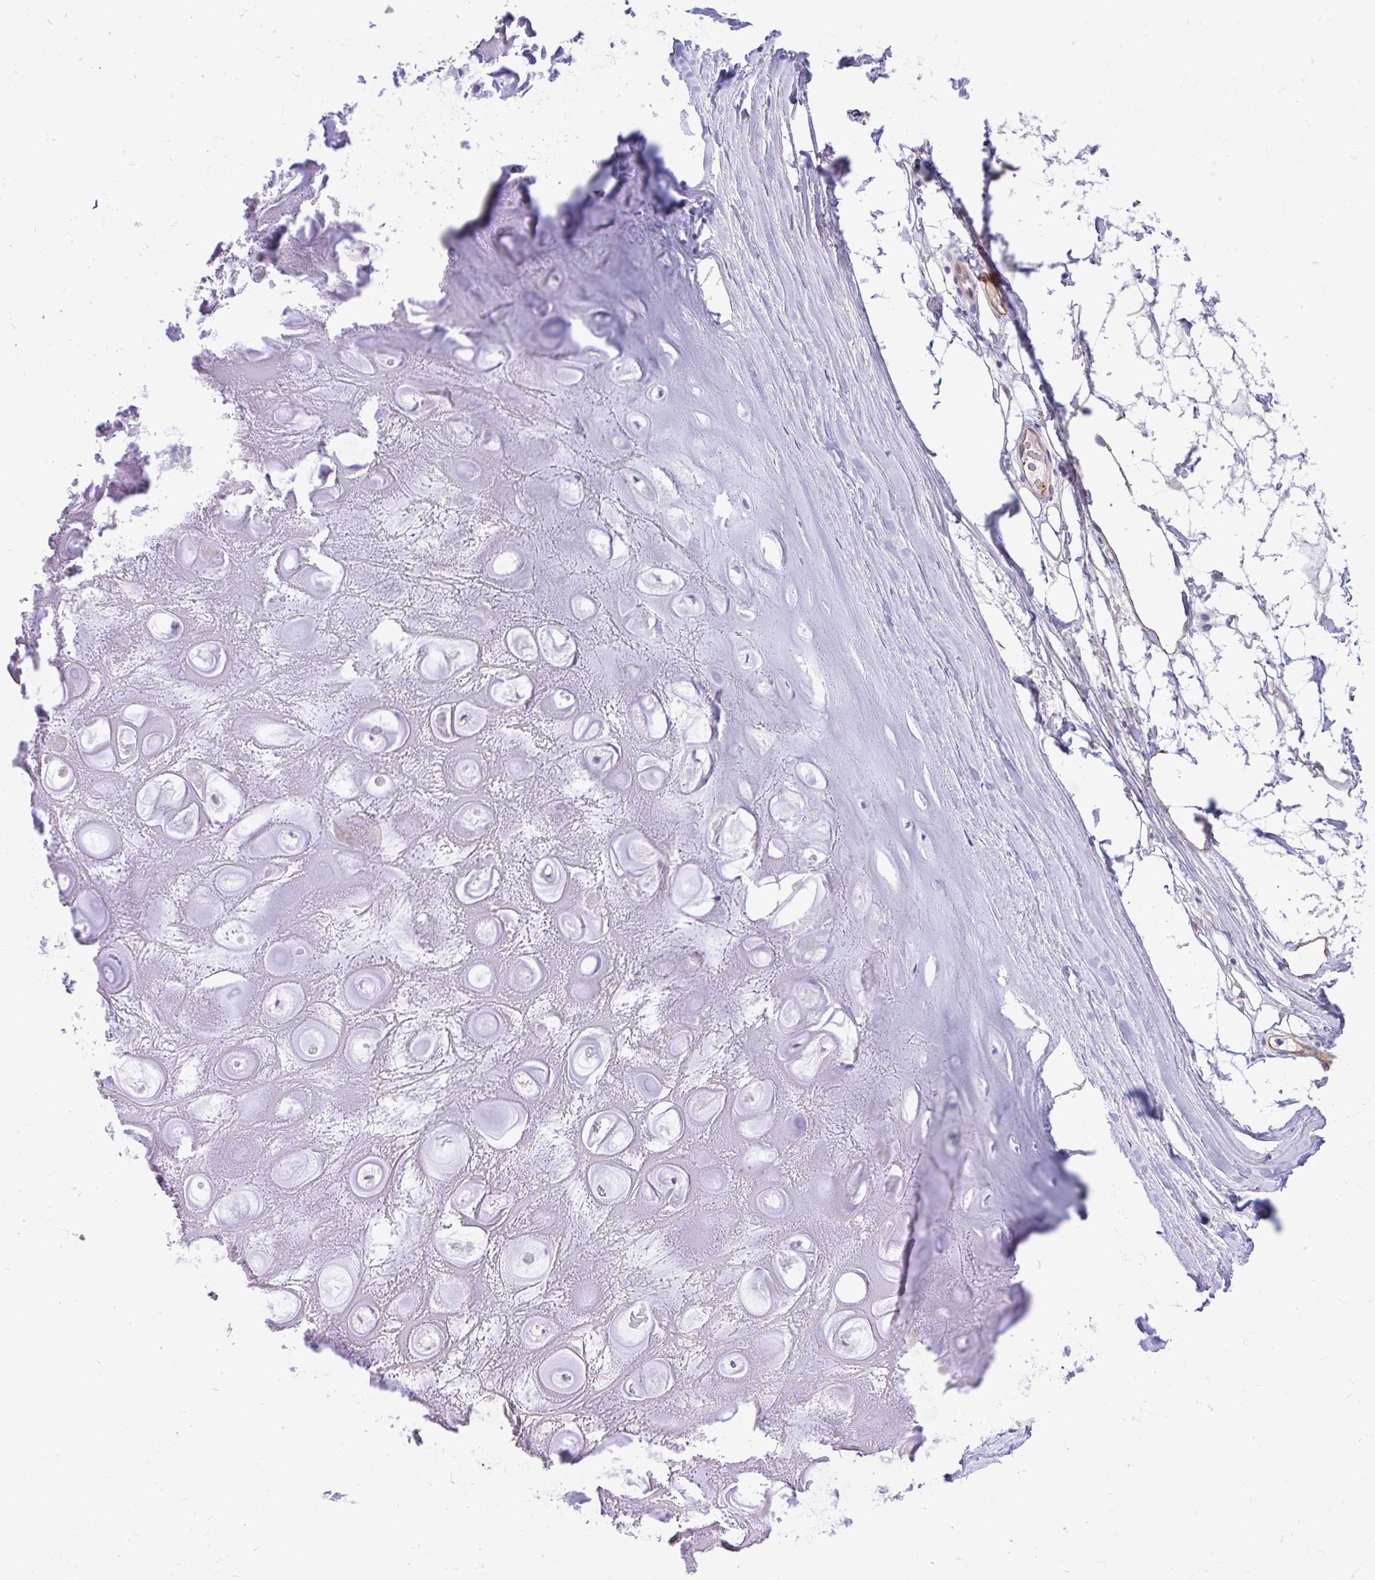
{"staining": {"intensity": "negative", "quantity": "none", "location": "none"}, "tissue": "soft tissue", "cell_type": "Chondrocytes", "image_type": "normal", "snomed": [{"axis": "morphology", "description": "Normal tissue, NOS"}, {"axis": "topography", "description": "Lymph node"}, {"axis": "topography", "description": "Cartilage tissue"}, {"axis": "topography", "description": "Nasopharynx"}], "caption": "DAB immunohistochemical staining of benign soft tissue demonstrates no significant positivity in chondrocytes. (DAB (3,3'-diaminobenzidine) IHC with hematoxylin counter stain).", "gene": "ESPNL", "patient": {"sex": "male", "age": 63}}